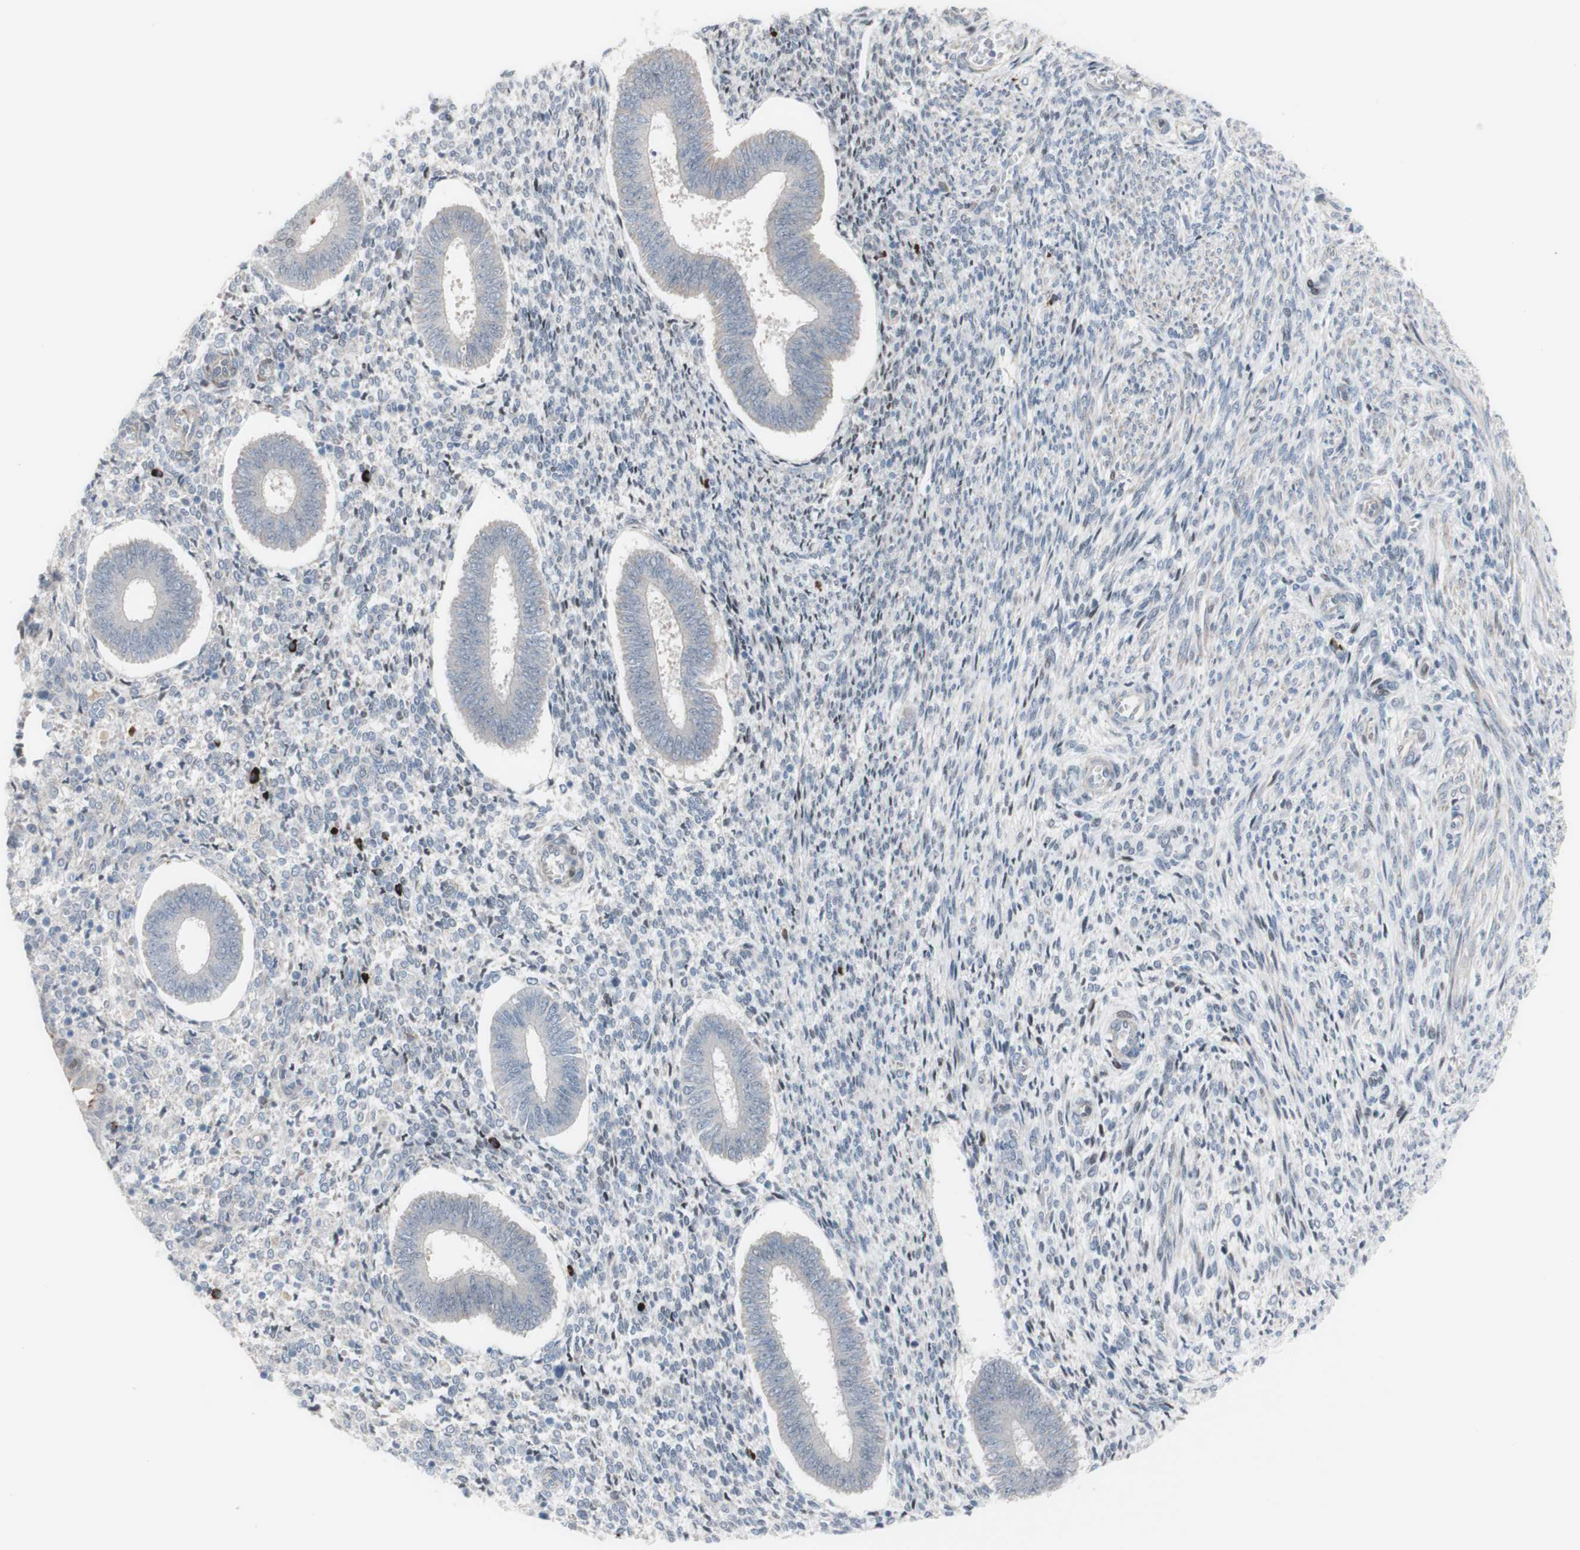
{"staining": {"intensity": "moderate", "quantity": "25%-75%", "location": "nuclear"}, "tissue": "endometrium", "cell_type": "Cells in endometrial stroma", "image_type": "normal", "snomed": [{"axis": "morphology", "description": "Normal tissue, NOS"}, {"axis": "topography", "description": "Endometrium"}], "caption": "Immunohistochemical staining of unremarkable human endometrium reveals medium levels of moderate nuclear staining in approximately 25%-75% of cells in endometrial stroma.", "gene": "PHTF2", "patient": {"sex": "female", "age": 35}}